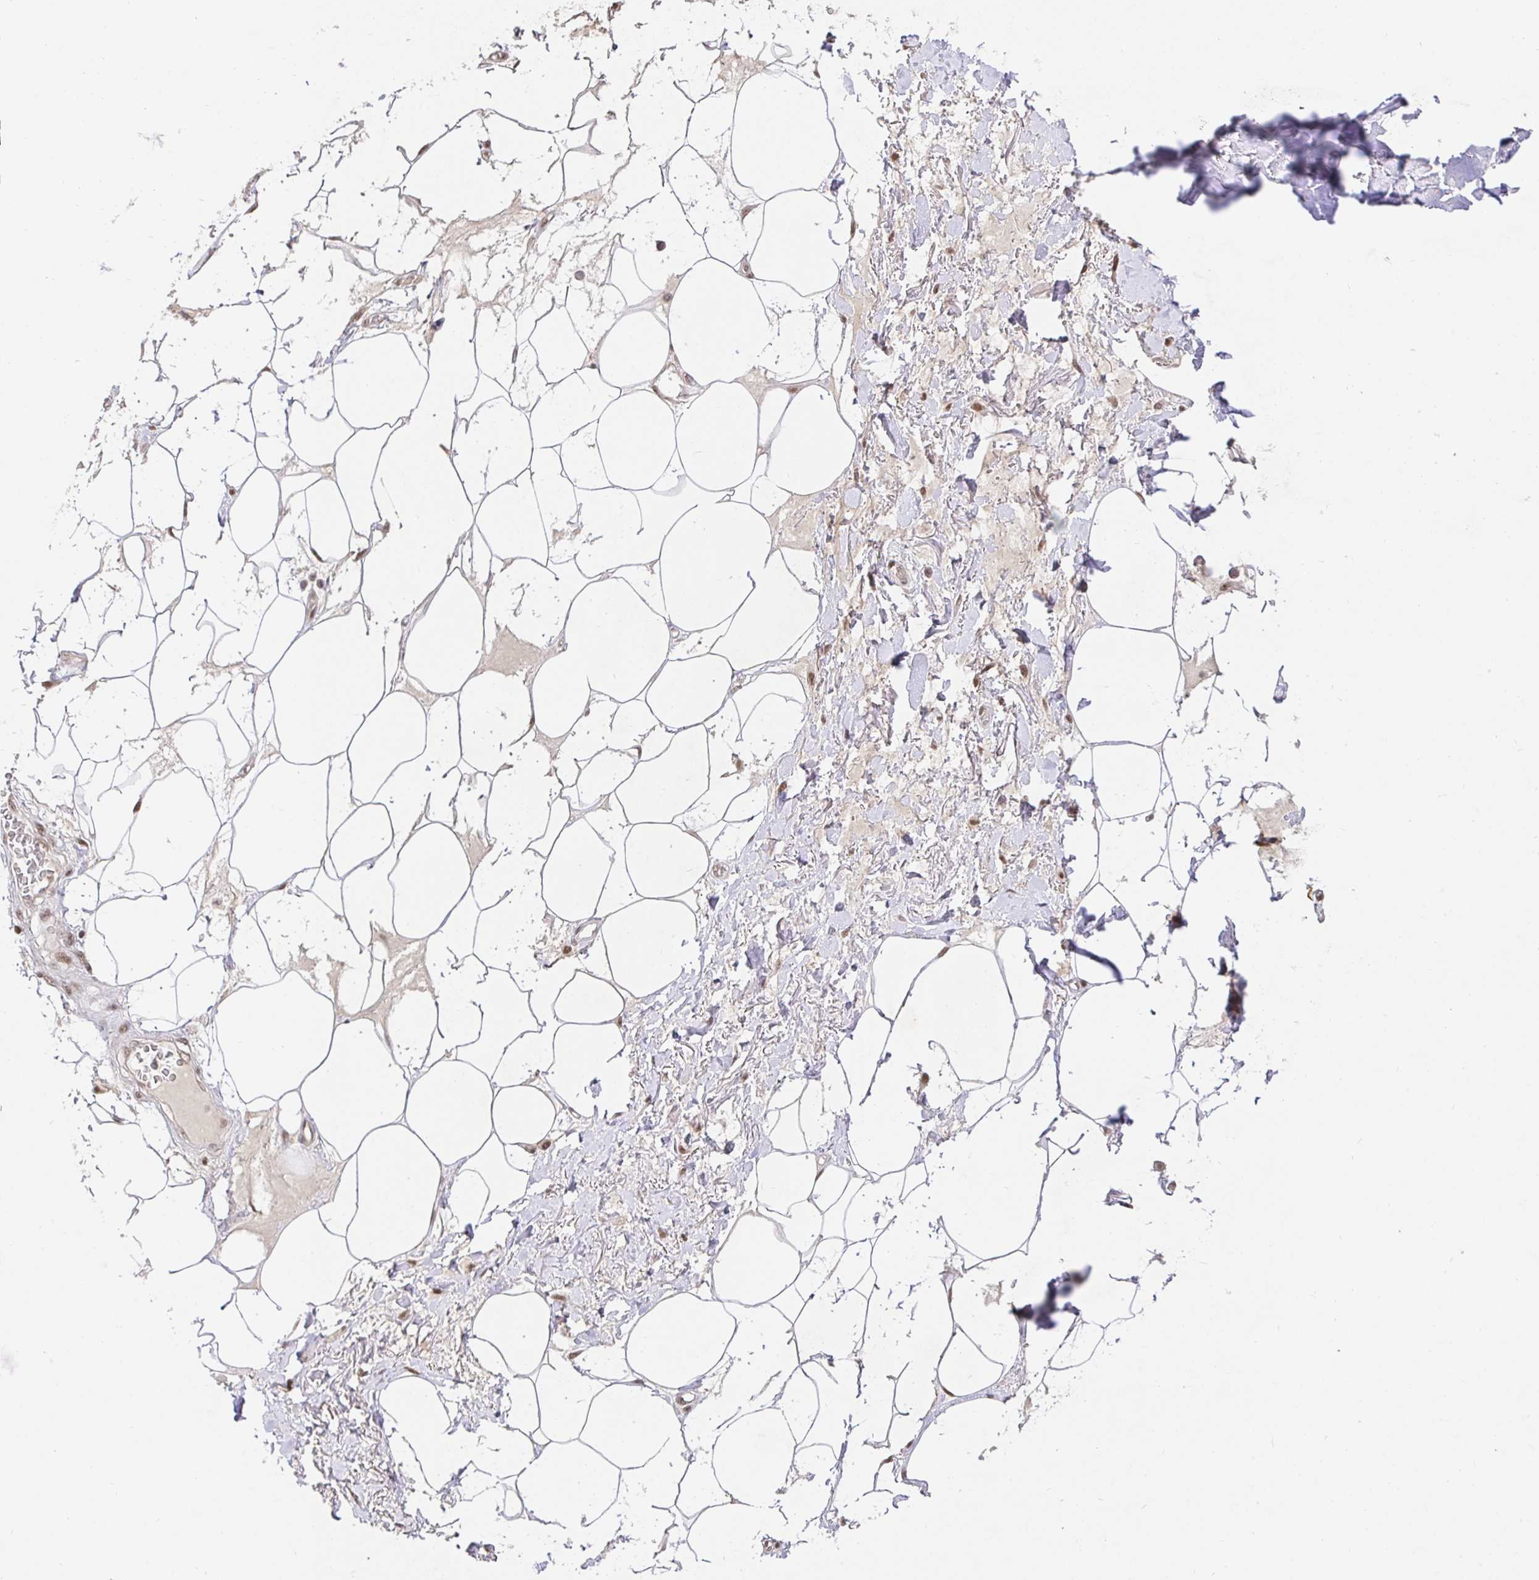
{"staining": {"intensity": "moderate", "quantity": ">75%", "location": "nuclear"}, "tissue": "adipose tissue", "cell_type": "Adipocytes", "image_type": "normal", "snomed": [{"axis": "morphology", "description": "Normal tissue, NOS"}, {"axis": "topography", "description": "Vagina"}, {"axis": "topography", "description": "Peripheral nerve tissue"}], "caption": "A micrograph of human adipose tissue stained for a protein shows moderate nuclear brown staining in adipocytes.", "gene": "USF1", "patient": {"sex": "female", "age": 71}}